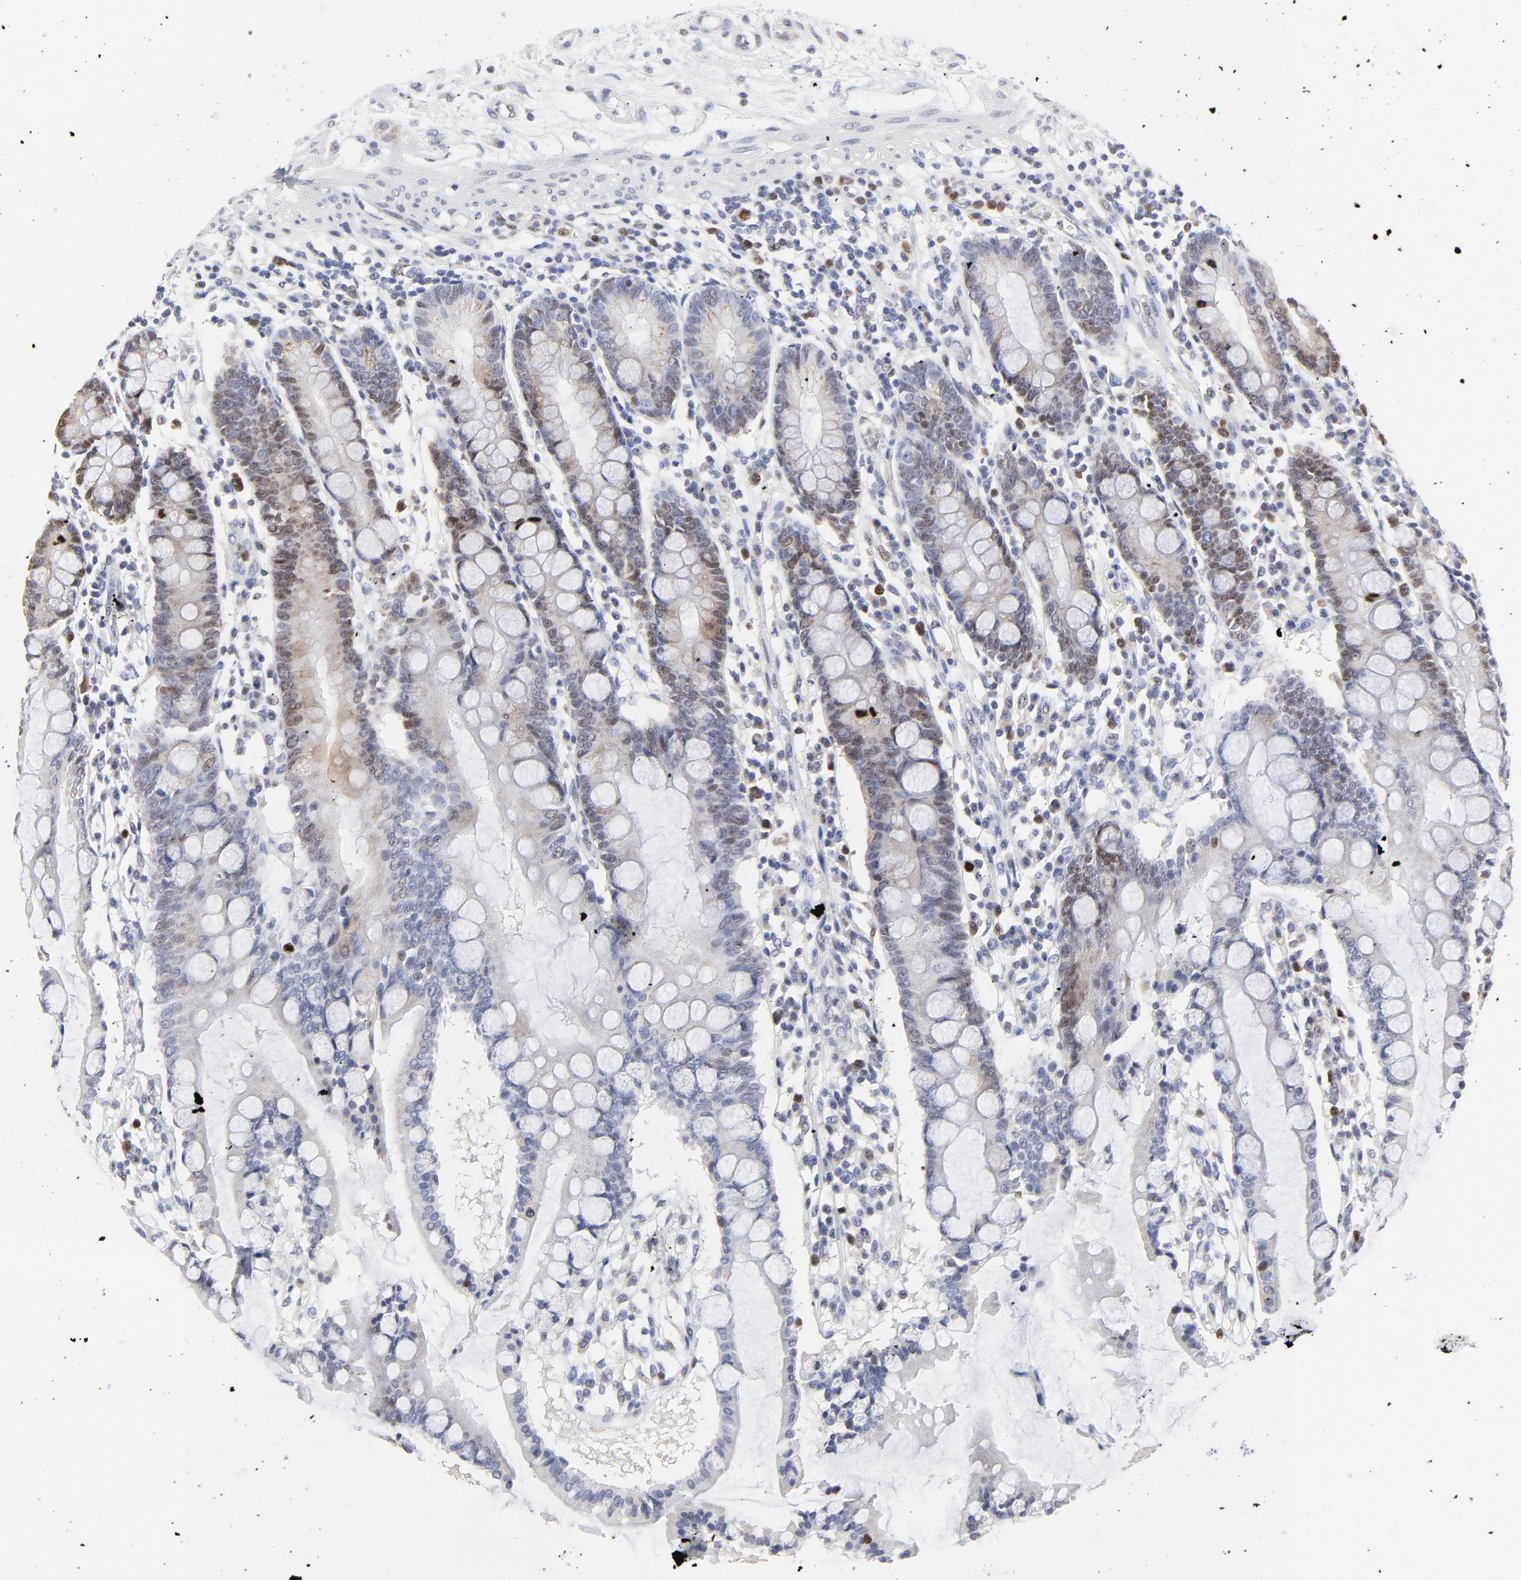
{"staining": {"intensity": "weak", "quantity": "<25%", "location": "cytoplasmic/membranous"}, "tissue": "small intestine", "cell_type": "Glandular cells", "image_type": "normal", "snomed": [{"axis": "morphology", "description": "Normal tissue, NOS"}, {"axis": "topography", "description": "Small intestine"}], "caption": "Protein analysis of normal small intestine reveals no significant positivity in glandular cells. The staining was performed using DAB (3,3'-diaminobenzidine) to visualize the protein expression in brown, while the nuclei were stained in blue with hematoxylin (Magnification: 20x).", "gene": "NCAPH", "patient": {"sex": "female", "age": 51}}